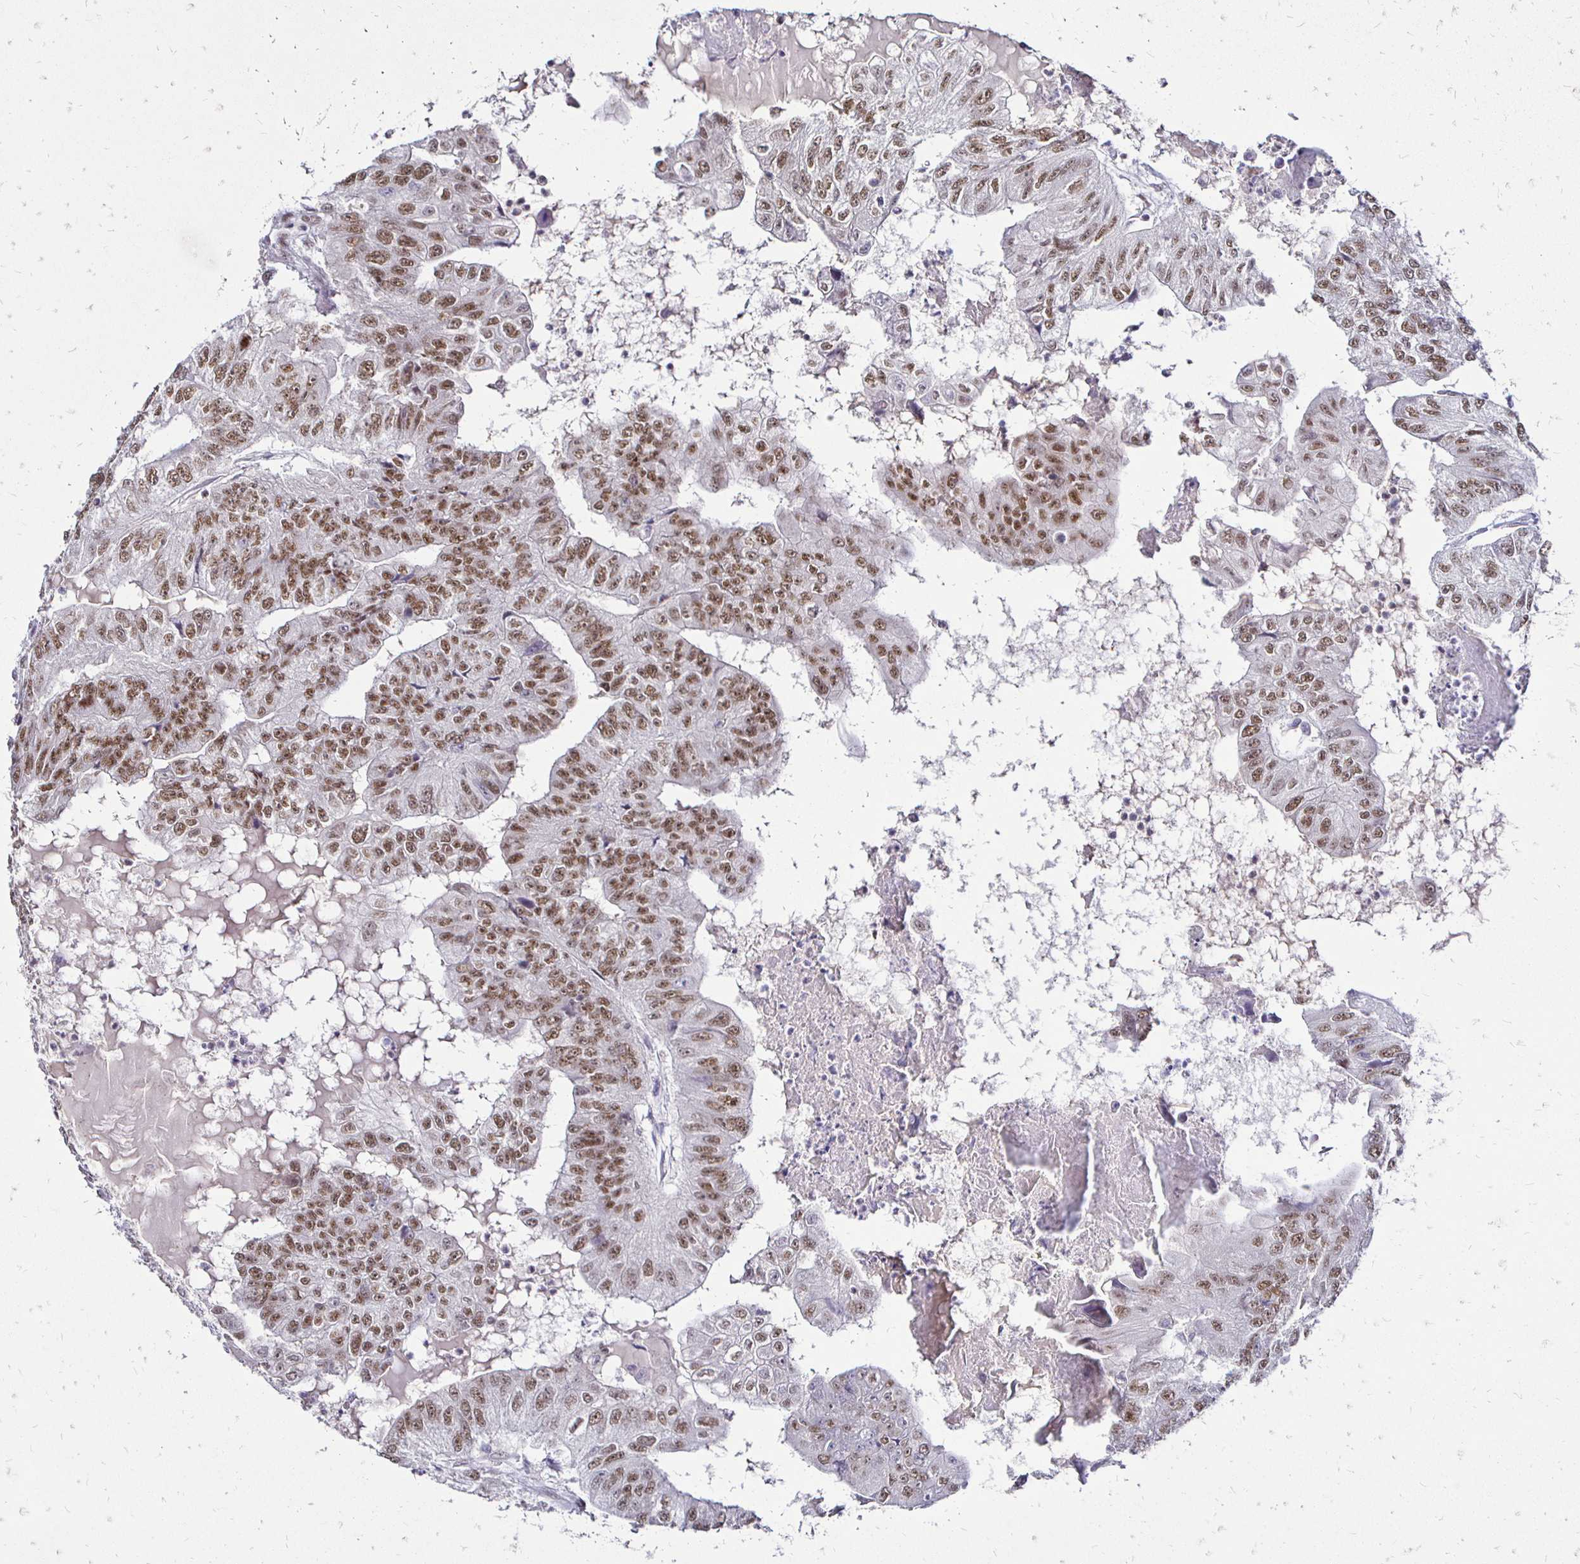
{"staining": {"intensity": "moderate", "quantity": ">75%", "location": "nuclear"}, "tissue": "colorectal cancer", "cell_type": "Tumor cells", "image_type": "cancer", "snomed": [{"axis": "morphology", "description": "Adenocarcinoma, NOS"}, {"axis": "topography", "description": "Colon"}], "caption": "The micrograph displays immunohistochemical staining of colorectal cancer. There is moderate nuclear positivity is seen in approximately >75% of tumor cells.", "gene": "SIN3A", "patient": {"sex": "female", "age": 67}}